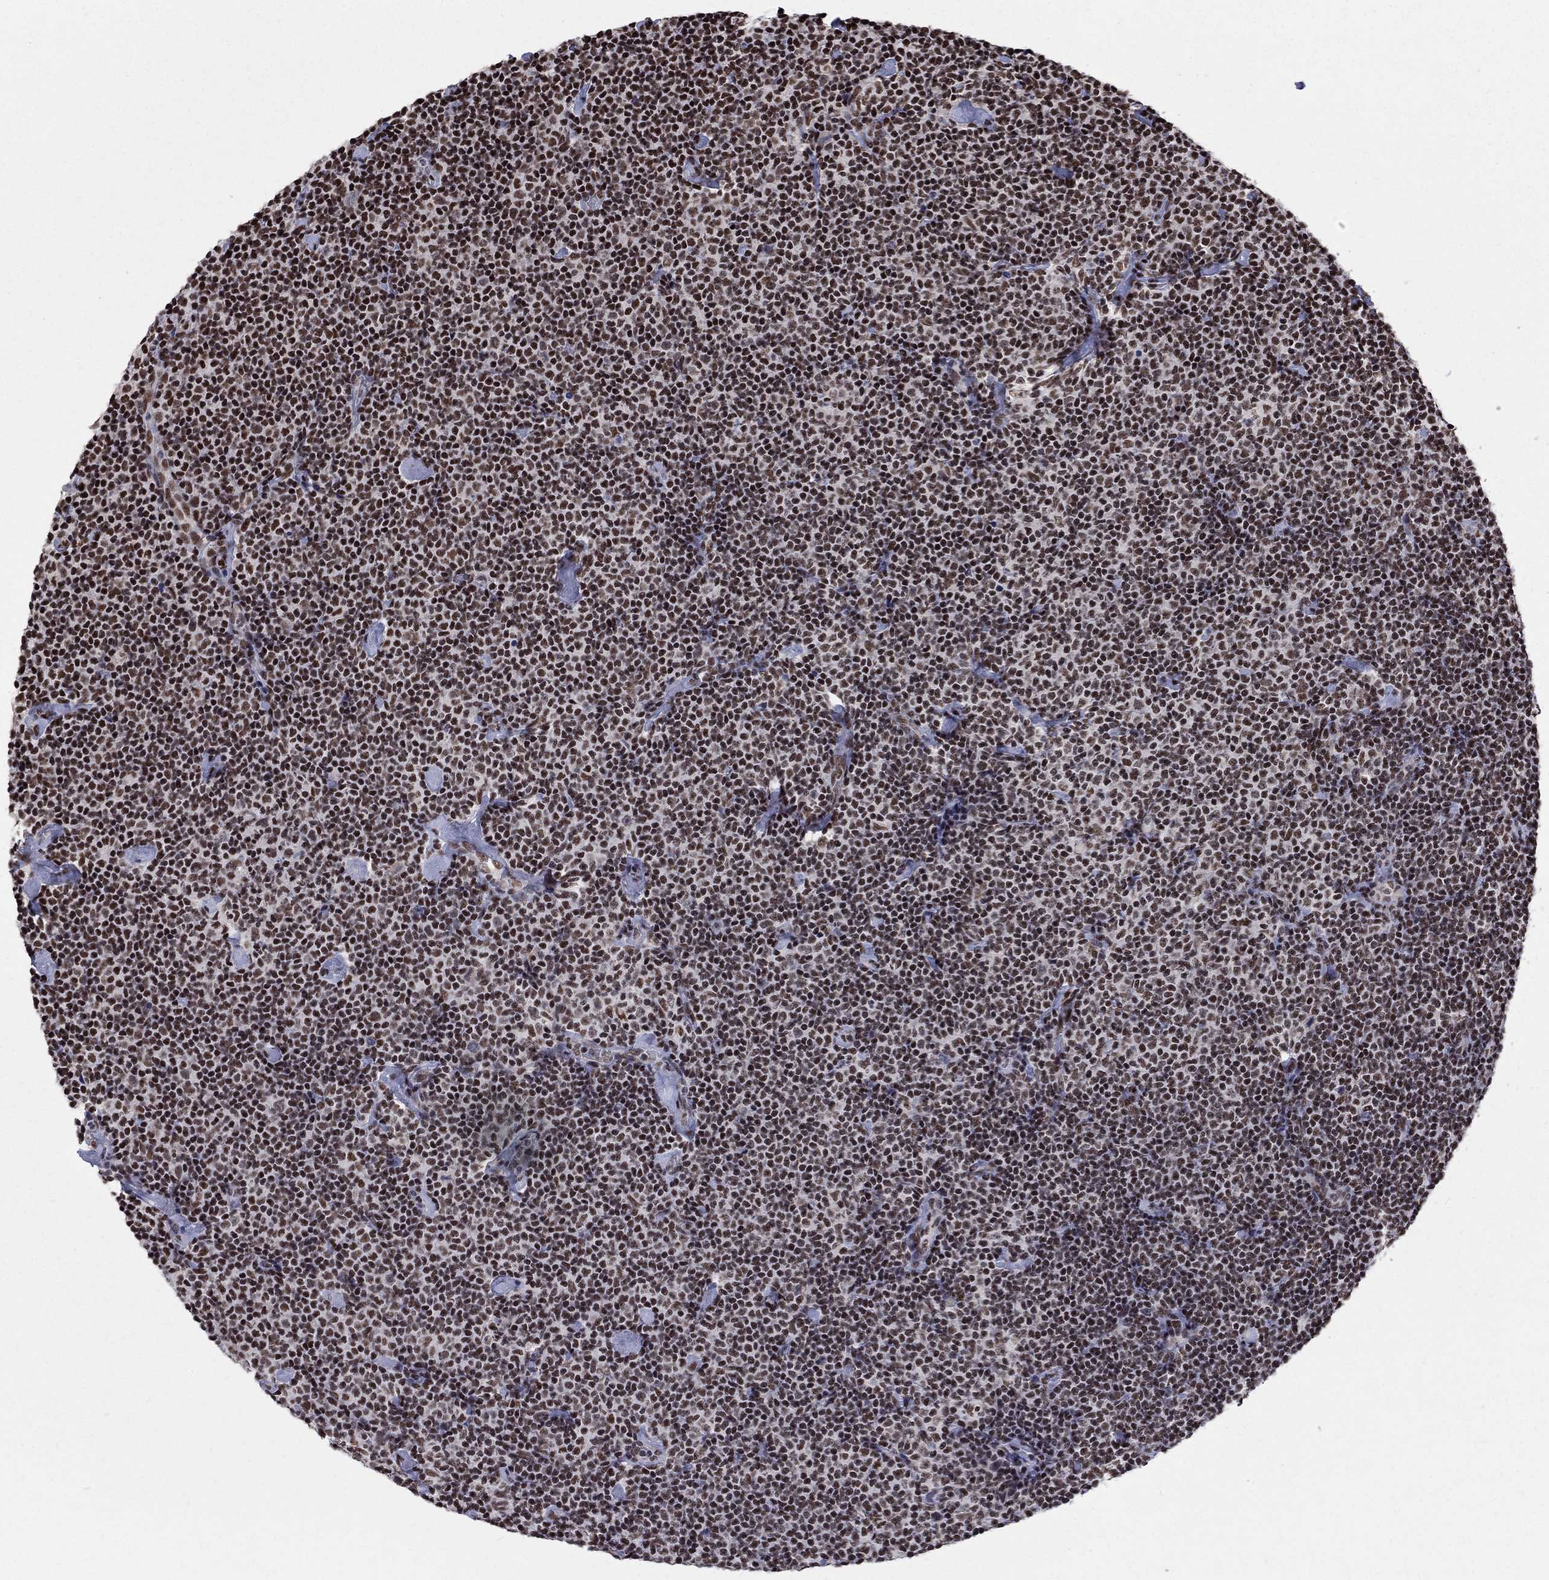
{"staining": {"intensity": "strong", "quantity": "25%-75%", "location": "nuclear"}, "tissue": "lymphoma", "cell_type": "Tumor cells", "image_type": "cancer", "snomed": [{"axis": "morphology", "description": "Malignant lymphoma, non-Hodgkin's type, Low grade"}, {"axis": "topography", "description": "Lymph node"}], "caption": "An IHC histopathology image of neoplastic tissue is shown. Protein staining in brown highlights strong nuclear positivity in low-grade malignant lymphoma, non-Hodgkin's type within tumor cells.", "gene": "FBXO16", "patient": {"sex": "male", "age": 81}}